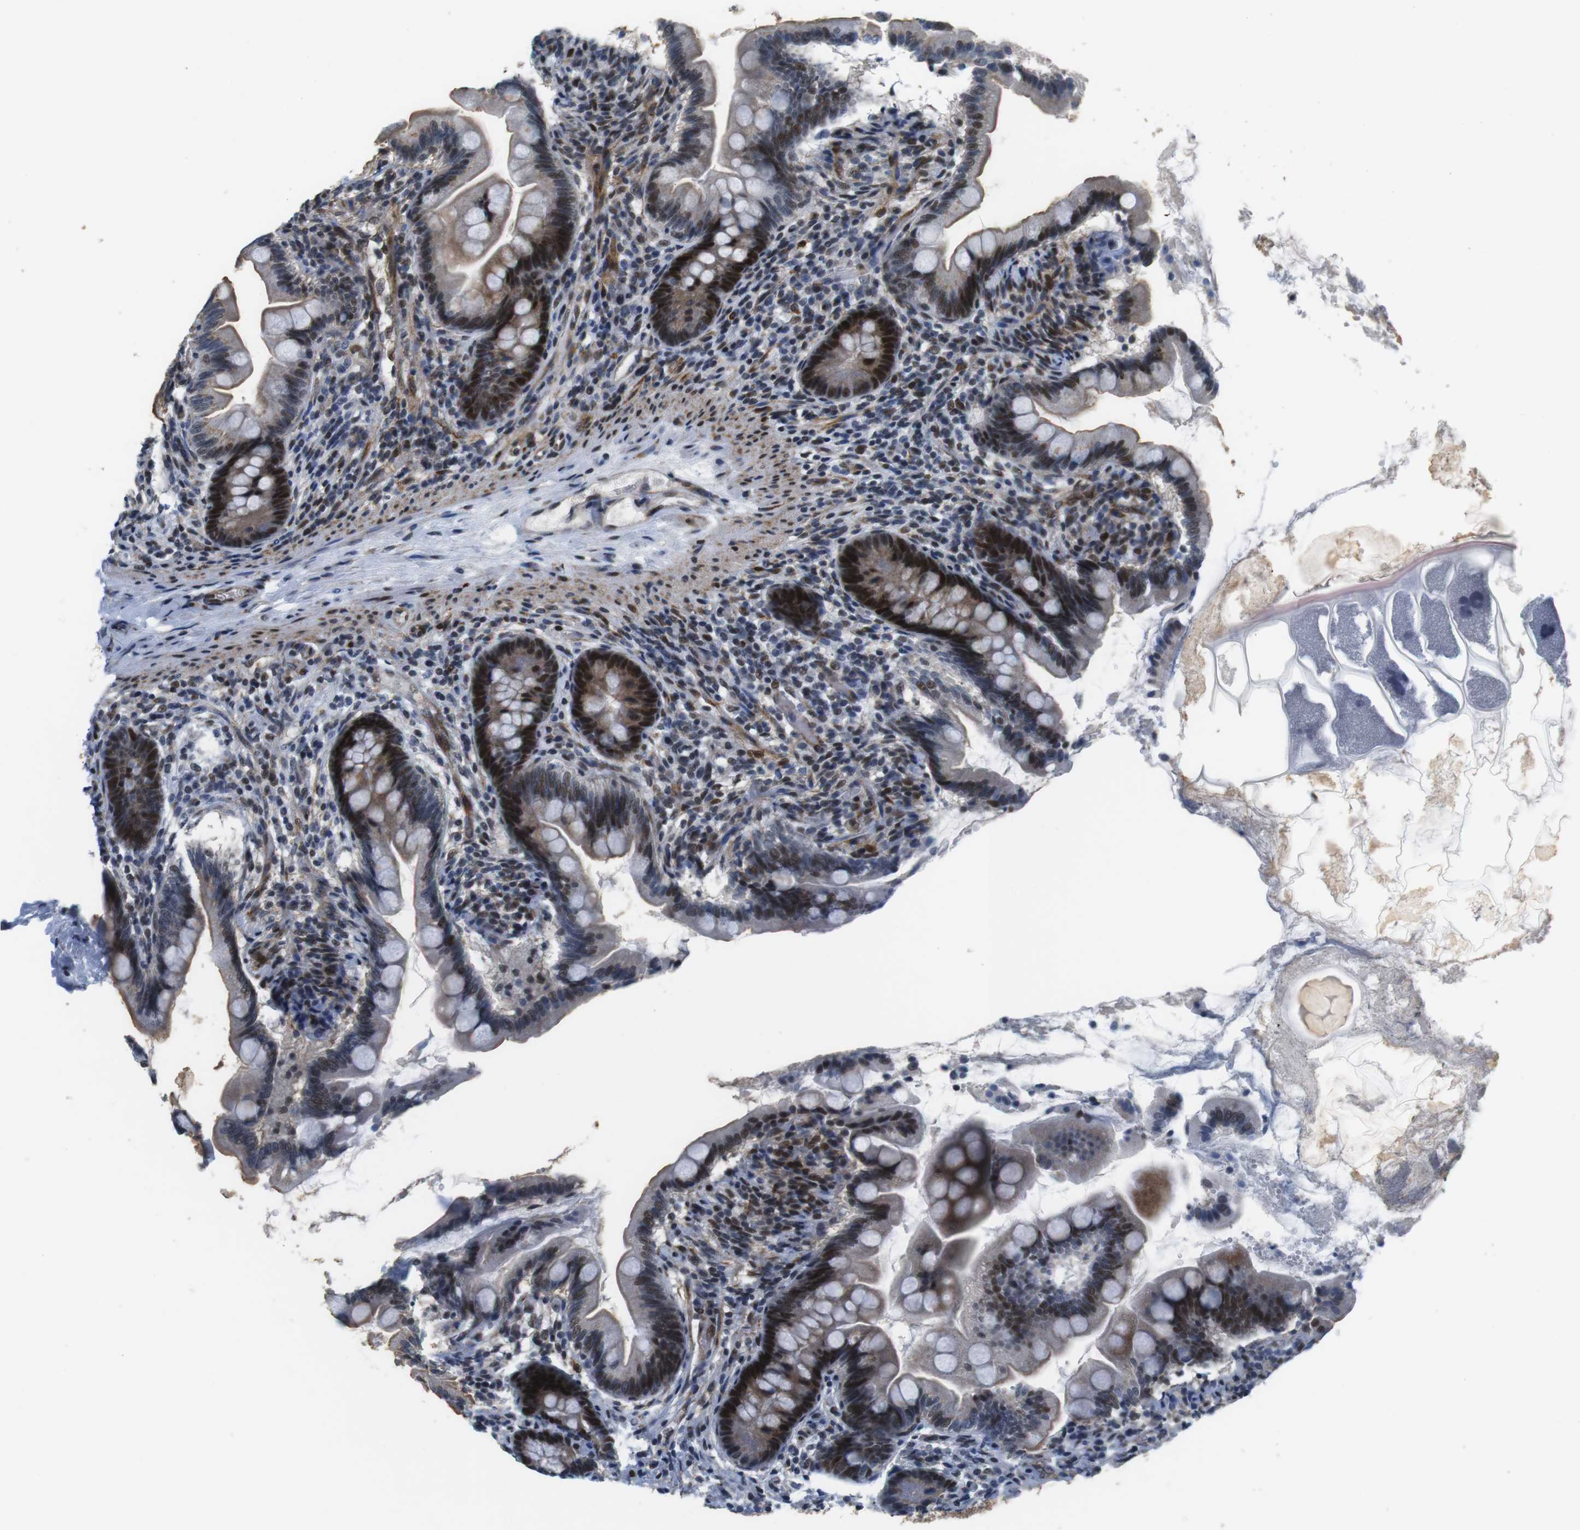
{"staining": {"intensity": "strong", "quantity": "25%-75%", "location": "nuclear"}, "tissue": "small intestine", "cell_type": "Glandular cells", "image_type": "normal", "snomed": [{"axis": "morphology", "description": "Normal tissue, NOS"}, {"axis": "topography", "description": "Small intestine"}], "caption": "A photomicrograph of human small intestine stained for a protein shows strong nuclear brown staining in glandular cells.", "gene": "MLH1", "patient": {"sex": "female", "age": 56}}